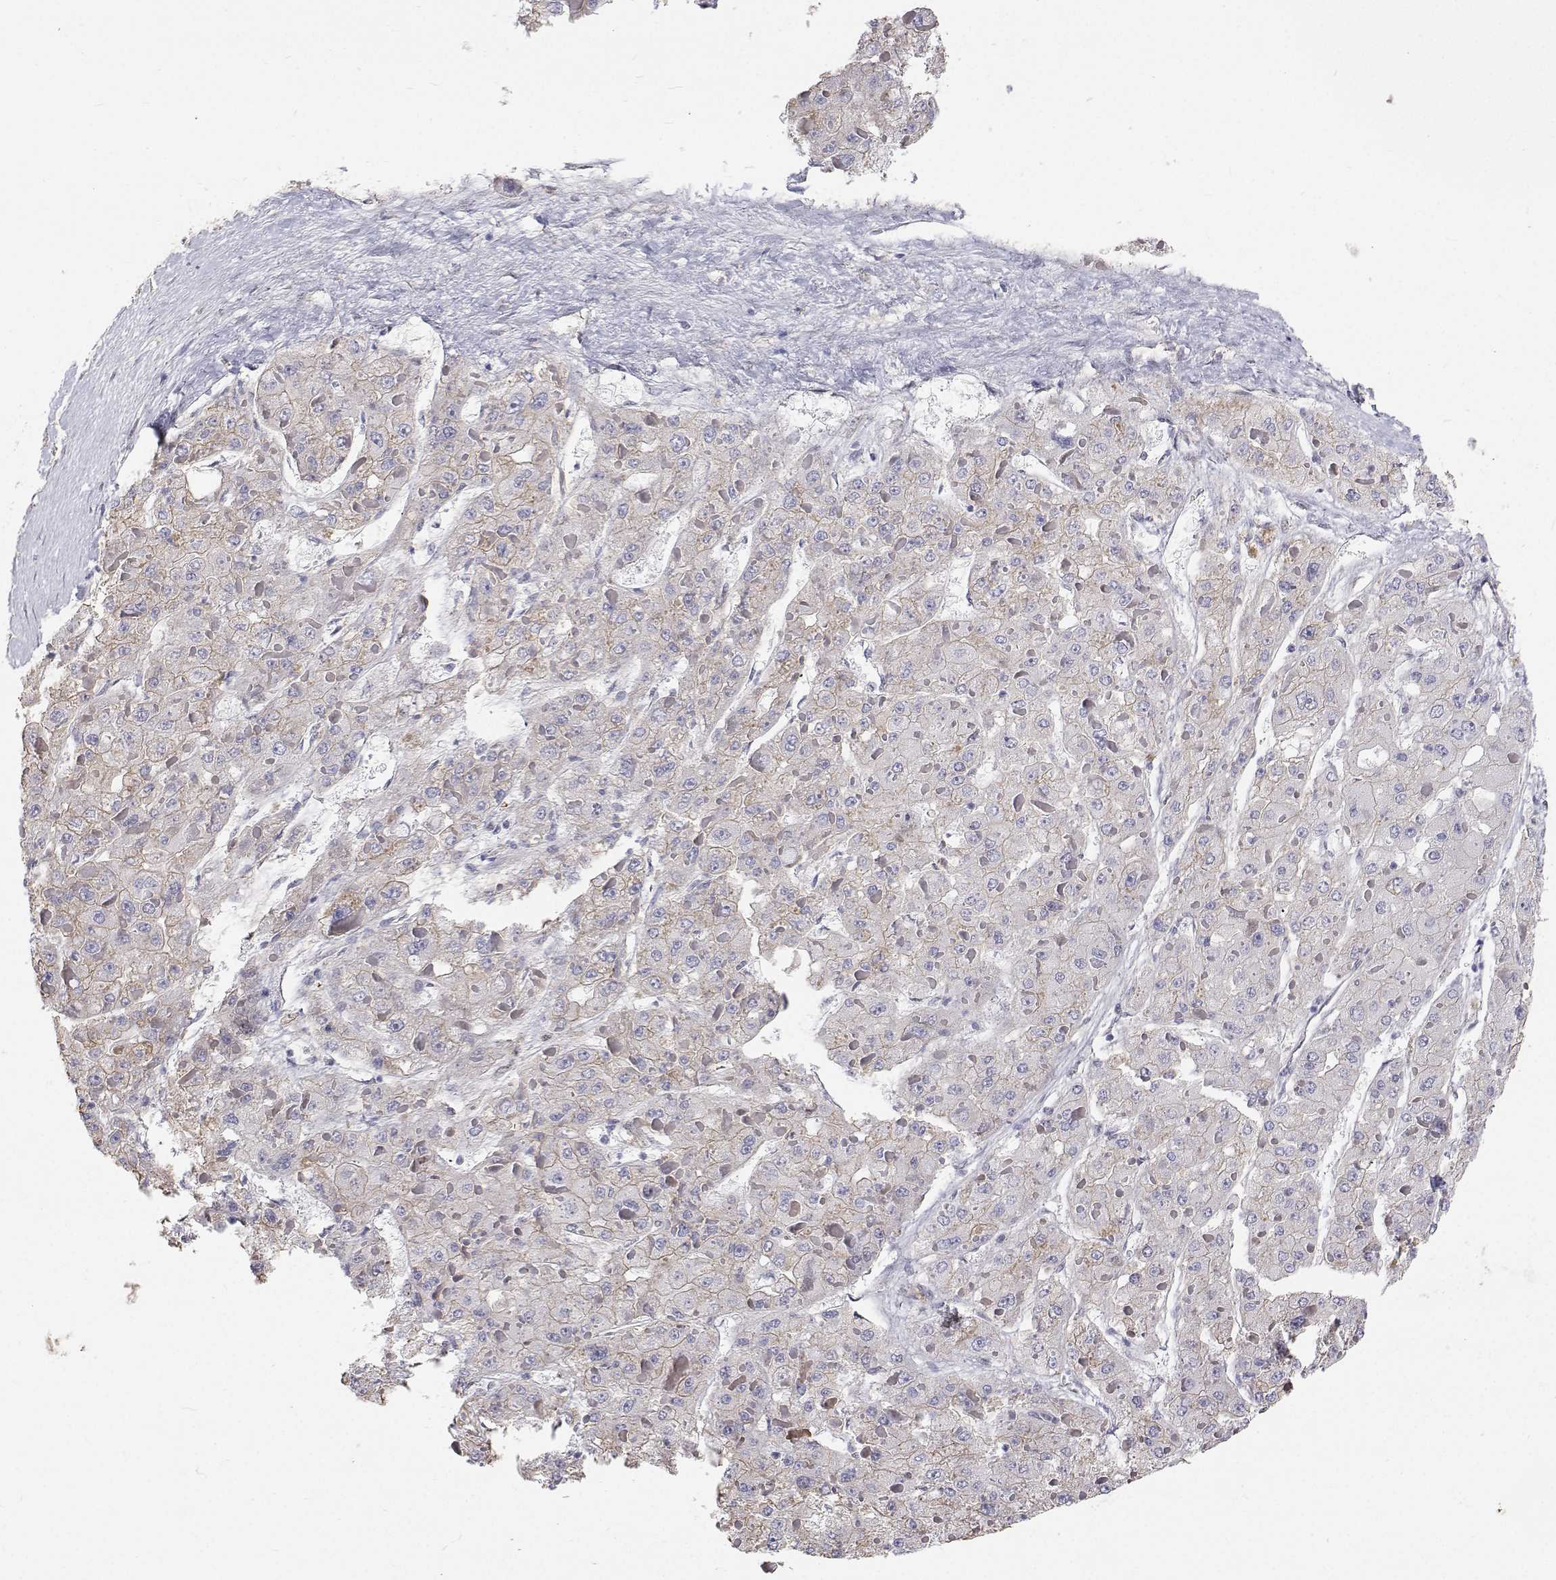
{"staining": {"intensity": "negative", "quantity": "none", "location": "none"}, "tissue": "liver cancer", "cell_type": "Tumor cells", "image_type": "cancer", "snomed": [{"axis": "morphology", "description": "Carcinoma, Hepatocellular, NOS"}, {"axis": "topography", "description": "Liver"}], "caption": "Tumor cells are negative for protein expression in human hepatocellular carcinoma (liver). (Immunohistochemistry (ihc), brightfield microscopy, high magnification).", "gene": "GSDMA", "patient": {"sex": "female", "age": 73}}